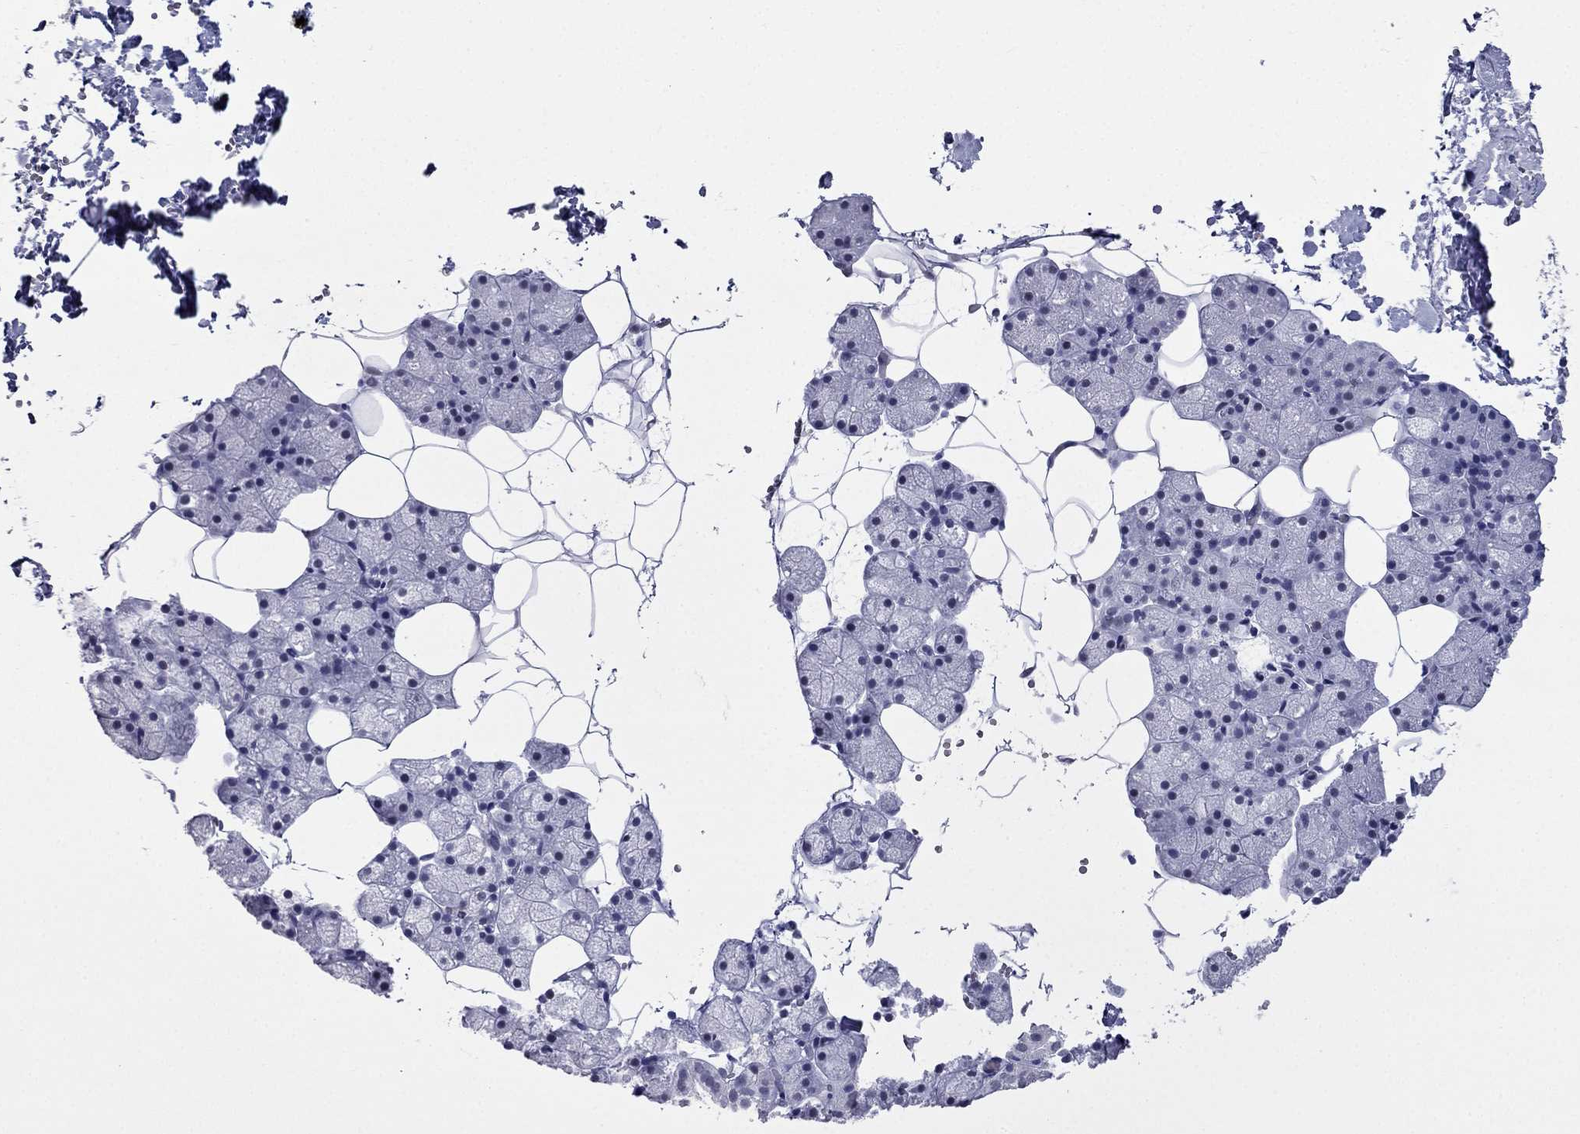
{"staining": {"intensity": "moderate", "quantity": "<25%", "location": "nuclear"}, "tissue": "salivary gland", "cell_type": "Glandular cells", "image_type": "normal", "snomed": [{"axis": "morphology", "description": "Normal tissue, NOS"}, {"axis": "topography", "description": "Salivary gland"}], "caption": "Immunohistochemical staining of unremarkable salivary gland displays moderate nuclear protein expression in about <25% of glandular cells. The protein is shown in brown color, while the nuclei are stained blue.", "gene": "PPM1G", "patient": {"sex": "male", "age": 38}}